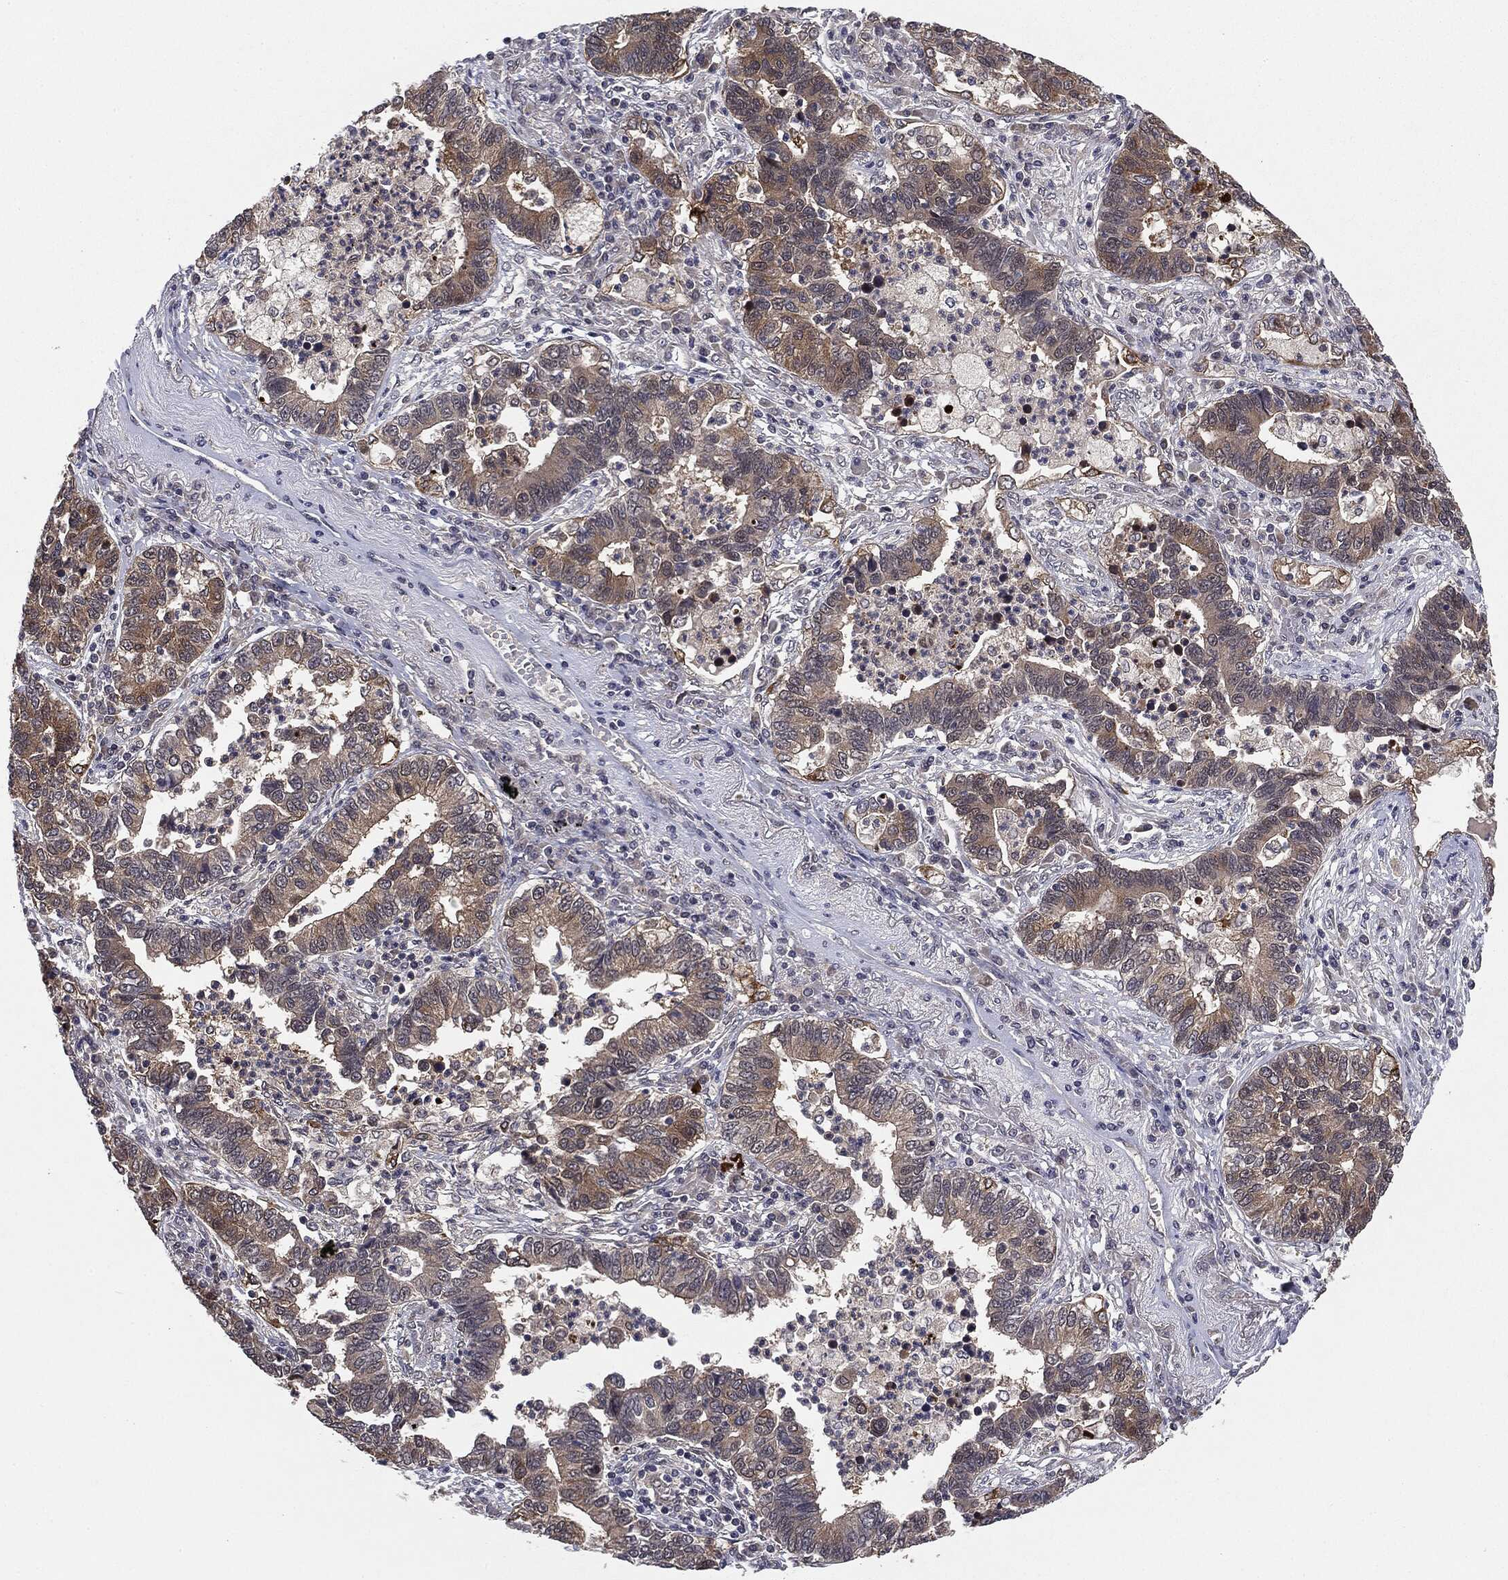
{"staining": {"intensity": "weak", "quantity": "25%-75%", "location": "cytoplasmic/membranous"}, "tissue": "lung cancer", "cell_type": "Tumor cells", "image_type": "cancer", "snomed": [{"axis": "morphology", "description": "Adenocarcinoma, NOS"}, {"axis": "topography", "description": "Lung"}], "caption": "A histopathology image of human lung cancer (adenocarcinoma) stained for a protein reveals weak cytoplasmic/membranous brown staining in tumor cells.", "gene": "KRT7", "patient": {"sex": "female", "age": 57}}